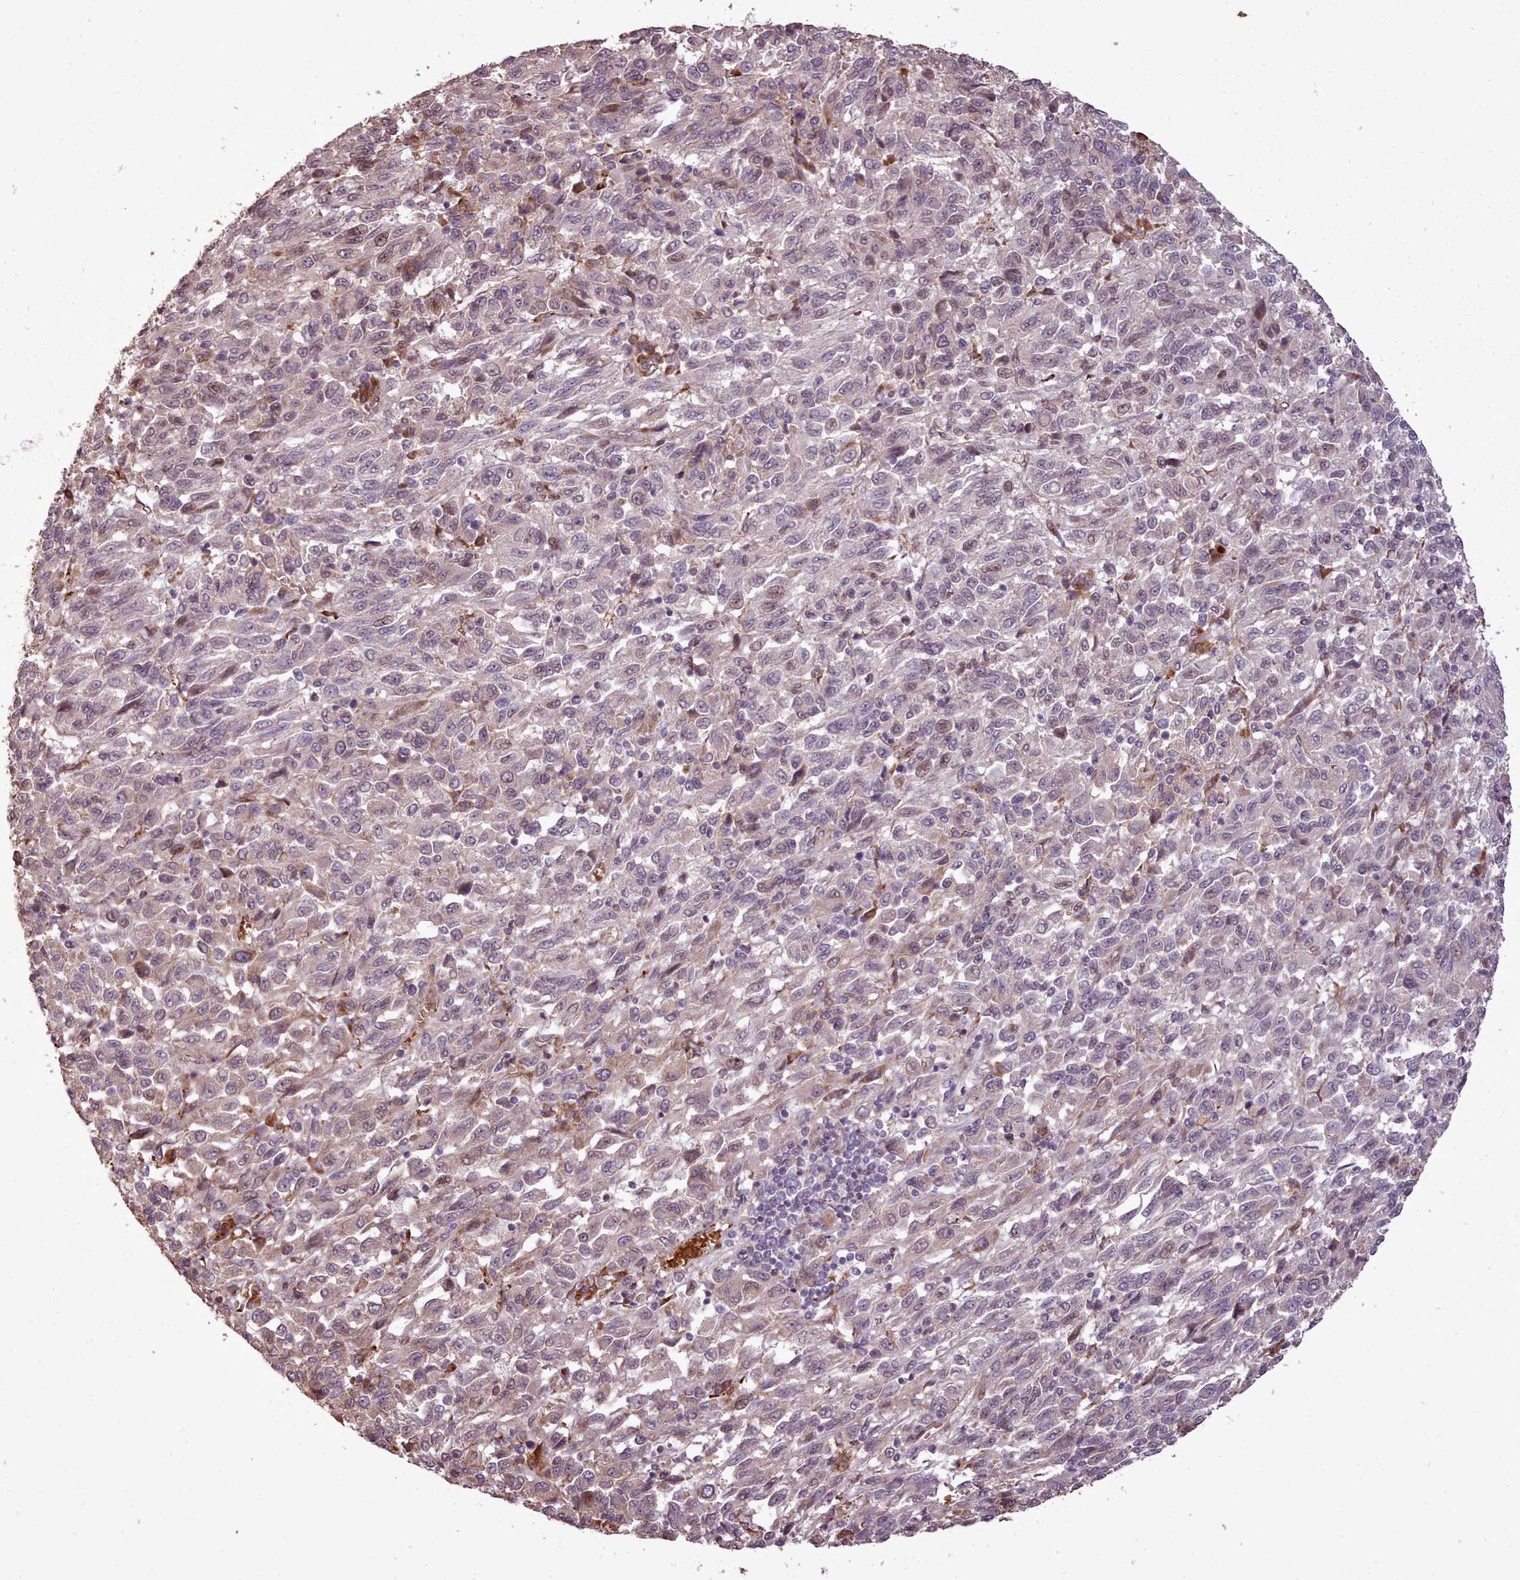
{"staining": {"intensity": "negative", "quantity": "none", "location": "none"}, "tissue": "melanoma", "cell_type": "Tumor cells", "image_type": "cancer", "snomed": [{"axis": "morphology", "description": "Malignant melanoma, Metastatic site"}, {"axis": "topography", "description": "Lung"}], "caption": "Immunohistochemical staining of human malignant melanoma (metastatic site) shows no significant expression in tumor cells.", "gene": "CABP1", "patient": {"sex": "male", "age": 64}}